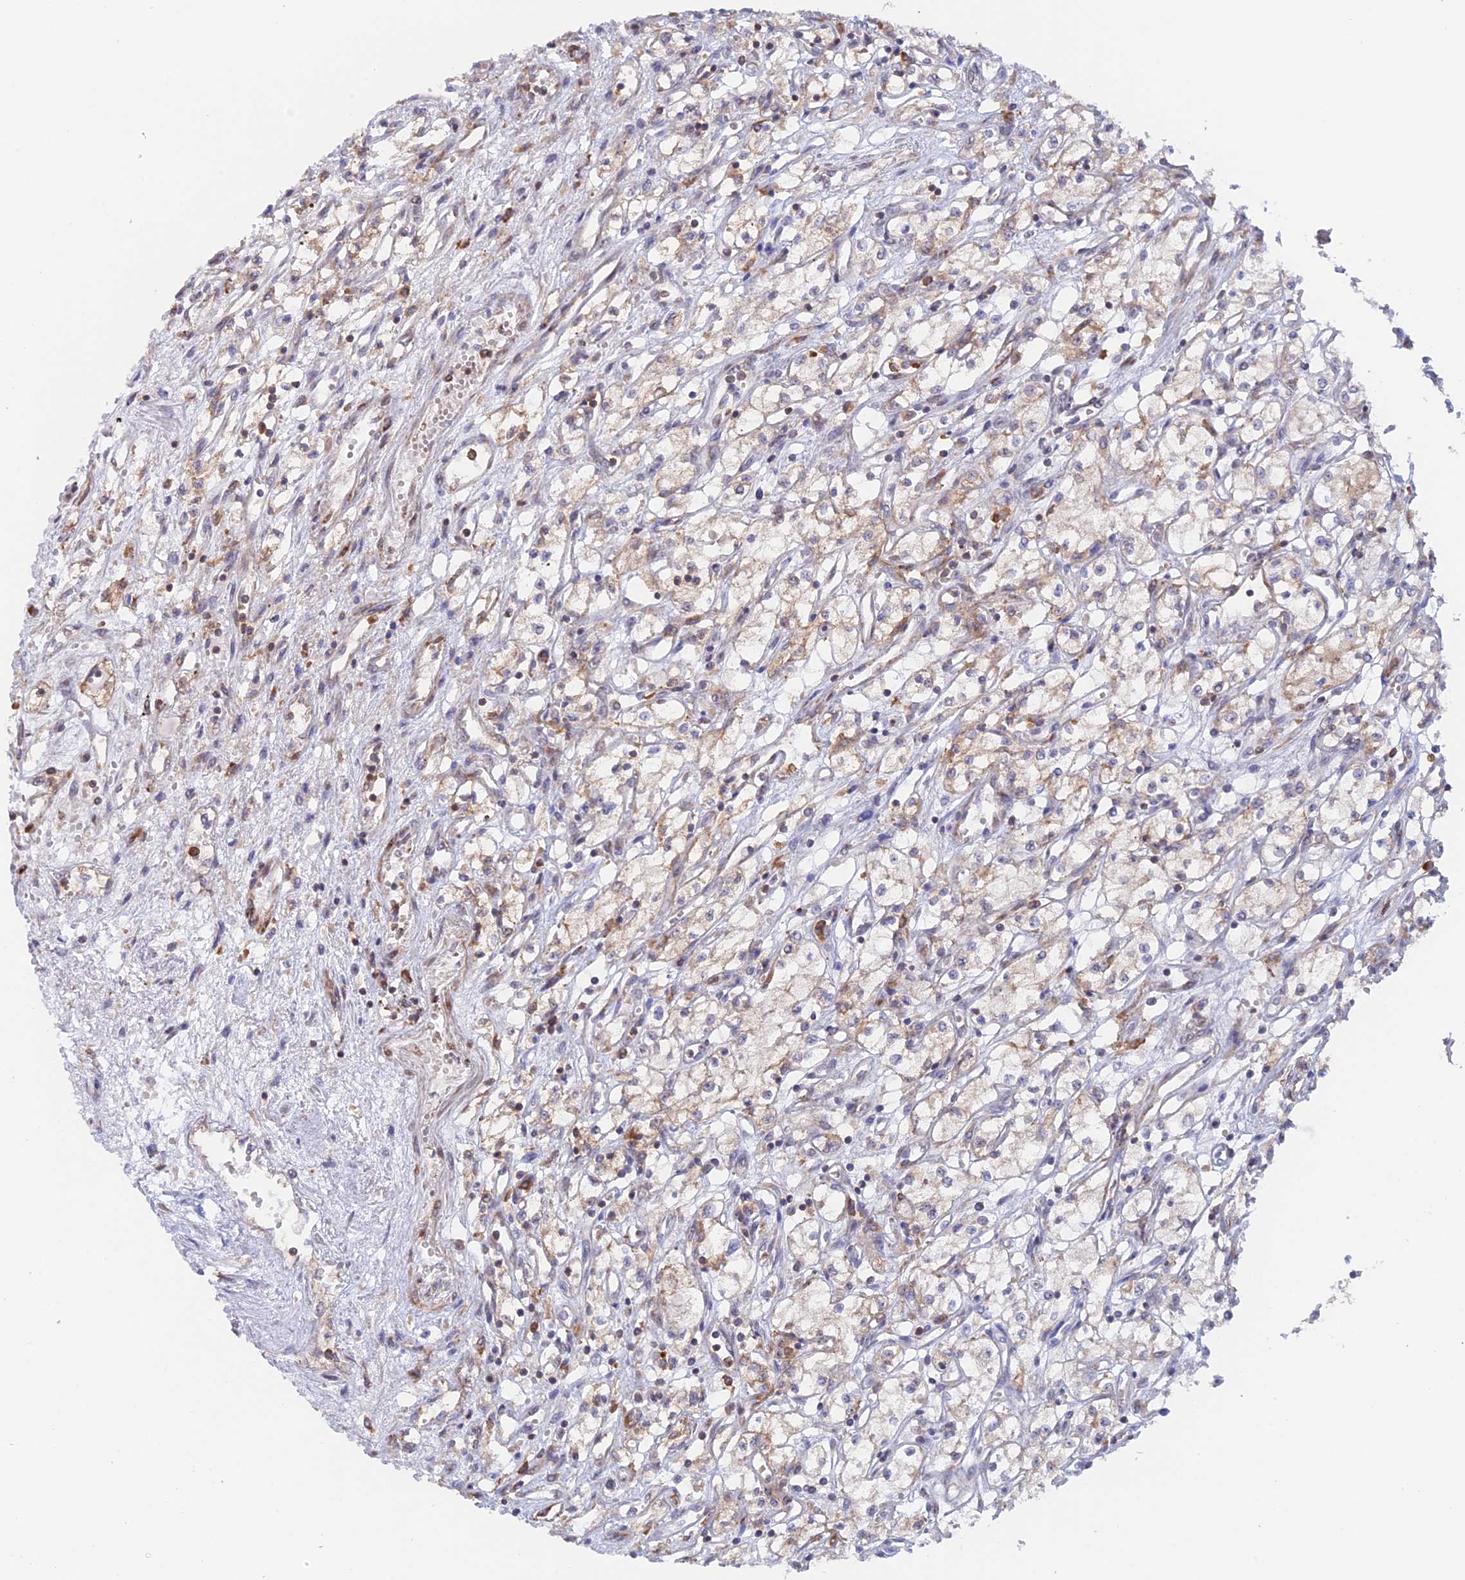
{"staining": {"intensity": "moderate", "quantity": "<25%", "location": "cytoplasmic/membranous"}, "tissue": "renal cancer", "cell_type": "Tumor cells", "image_type": "cancer", "snomed": [{"axis": "morphology", "description": "Adenocarcinoma, NOS"}, {"axis": "topography", "description": "Kidney"}], "caption": "Moderate cytoplasmic/membranous protein positivity is identified in about <25% of tumor cells in renal cancer (adenocarcinoma).", "gene": "GMIP", "patient": {"sex": "male", "age": 59}}